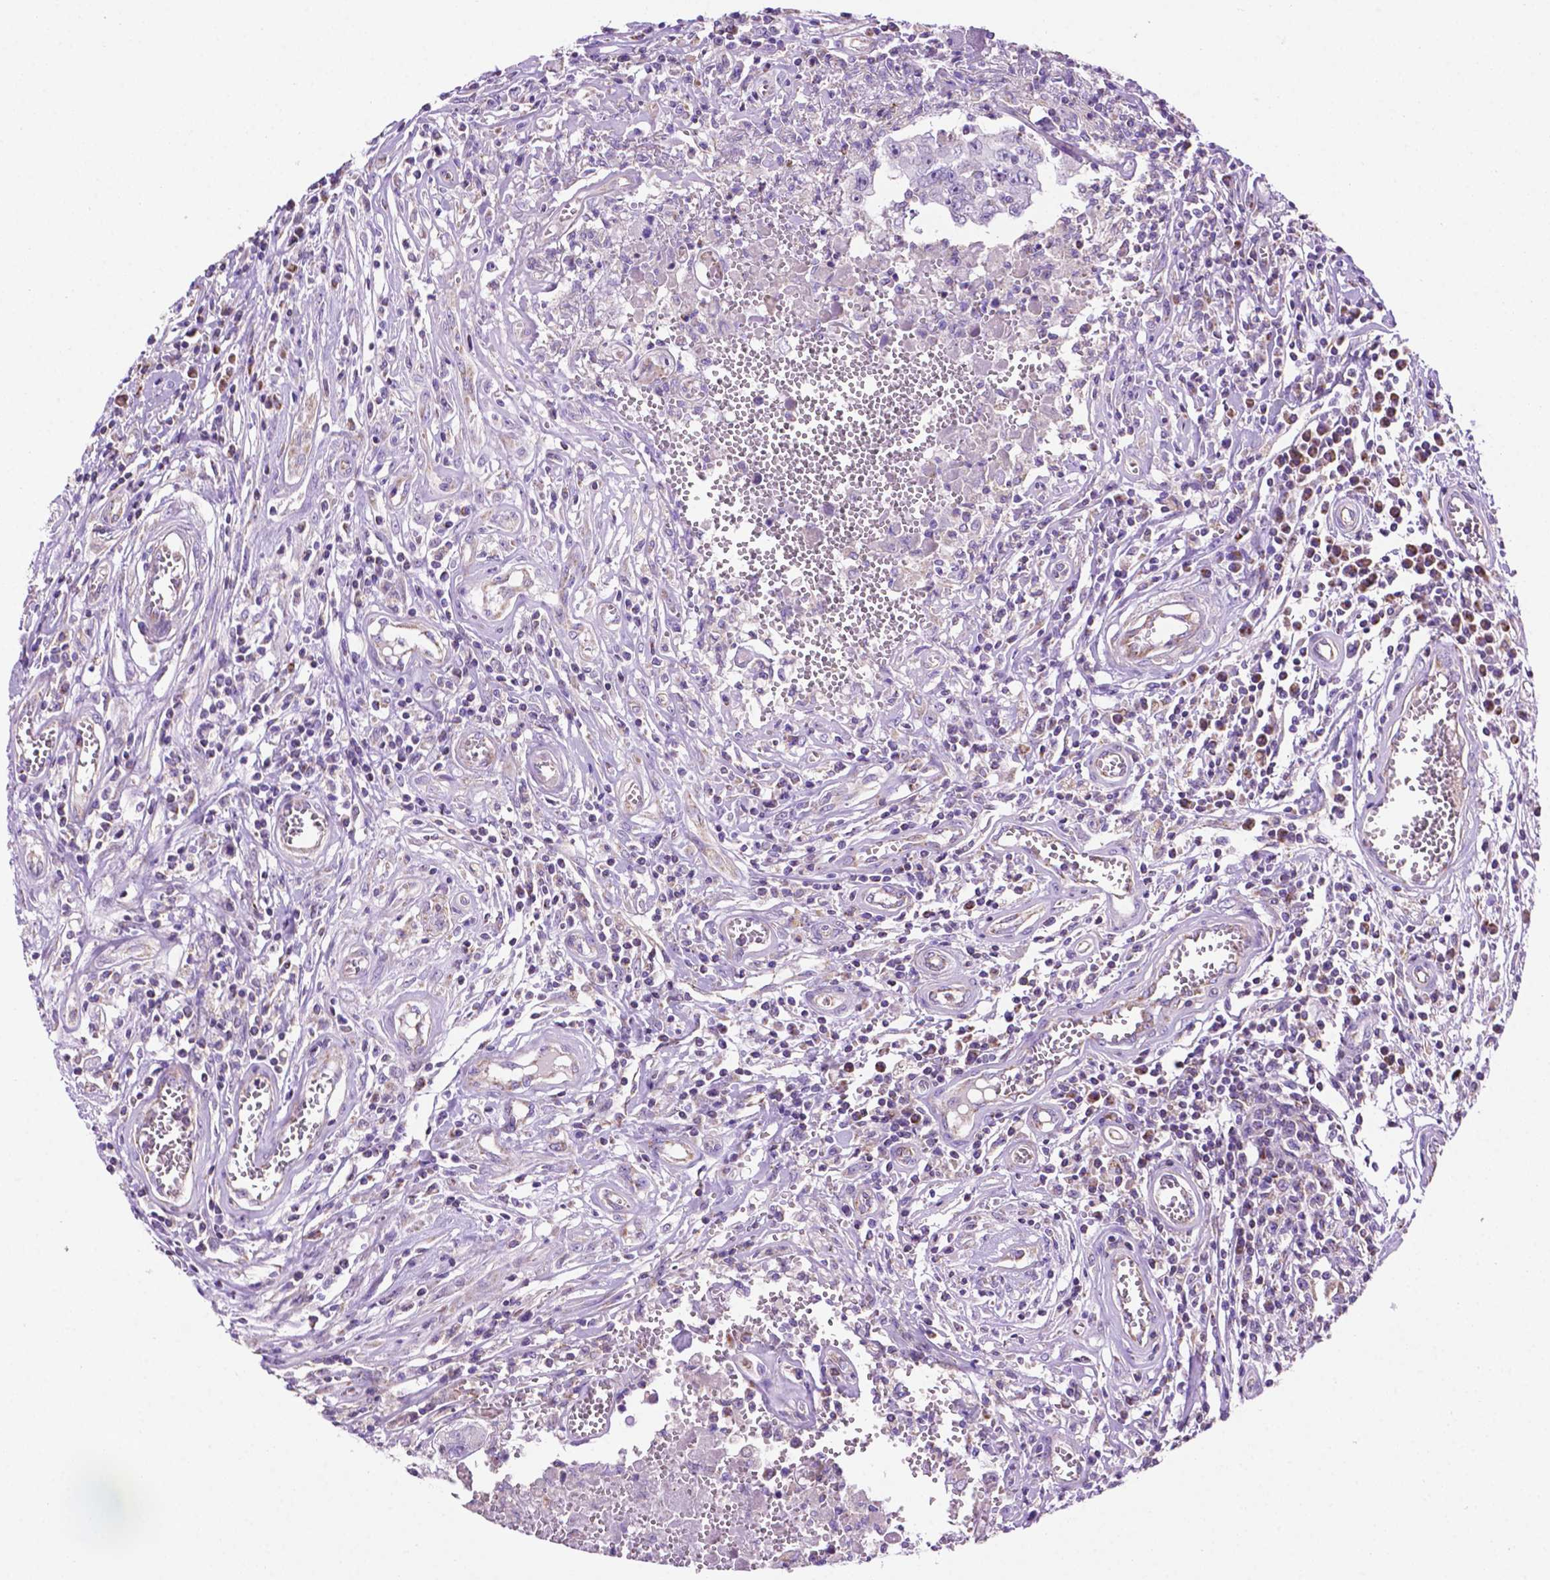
{"staining": {"intensity": "weak", "quantity": "25%-75%", "location": "cytoplasmic/membranous"}, "tissue": "testis cancer", "cell_type": "Tumor cells", "image_type": "cancer", "snomed": [{"axis": "morphology", "description": "Carcinoma, Embryonal, NOS"}, {"axis": "topography", "description": "Testis"}], "caption": "Immunohistochemistry of human embryonal carcinoma (testis) demonstrates low levels of weak cytoplasmic/membranous positivity in about 25%-75% of tumor cells.", "gene": "PHYHIP", "patient": {"sex": "male", "age": 36}}